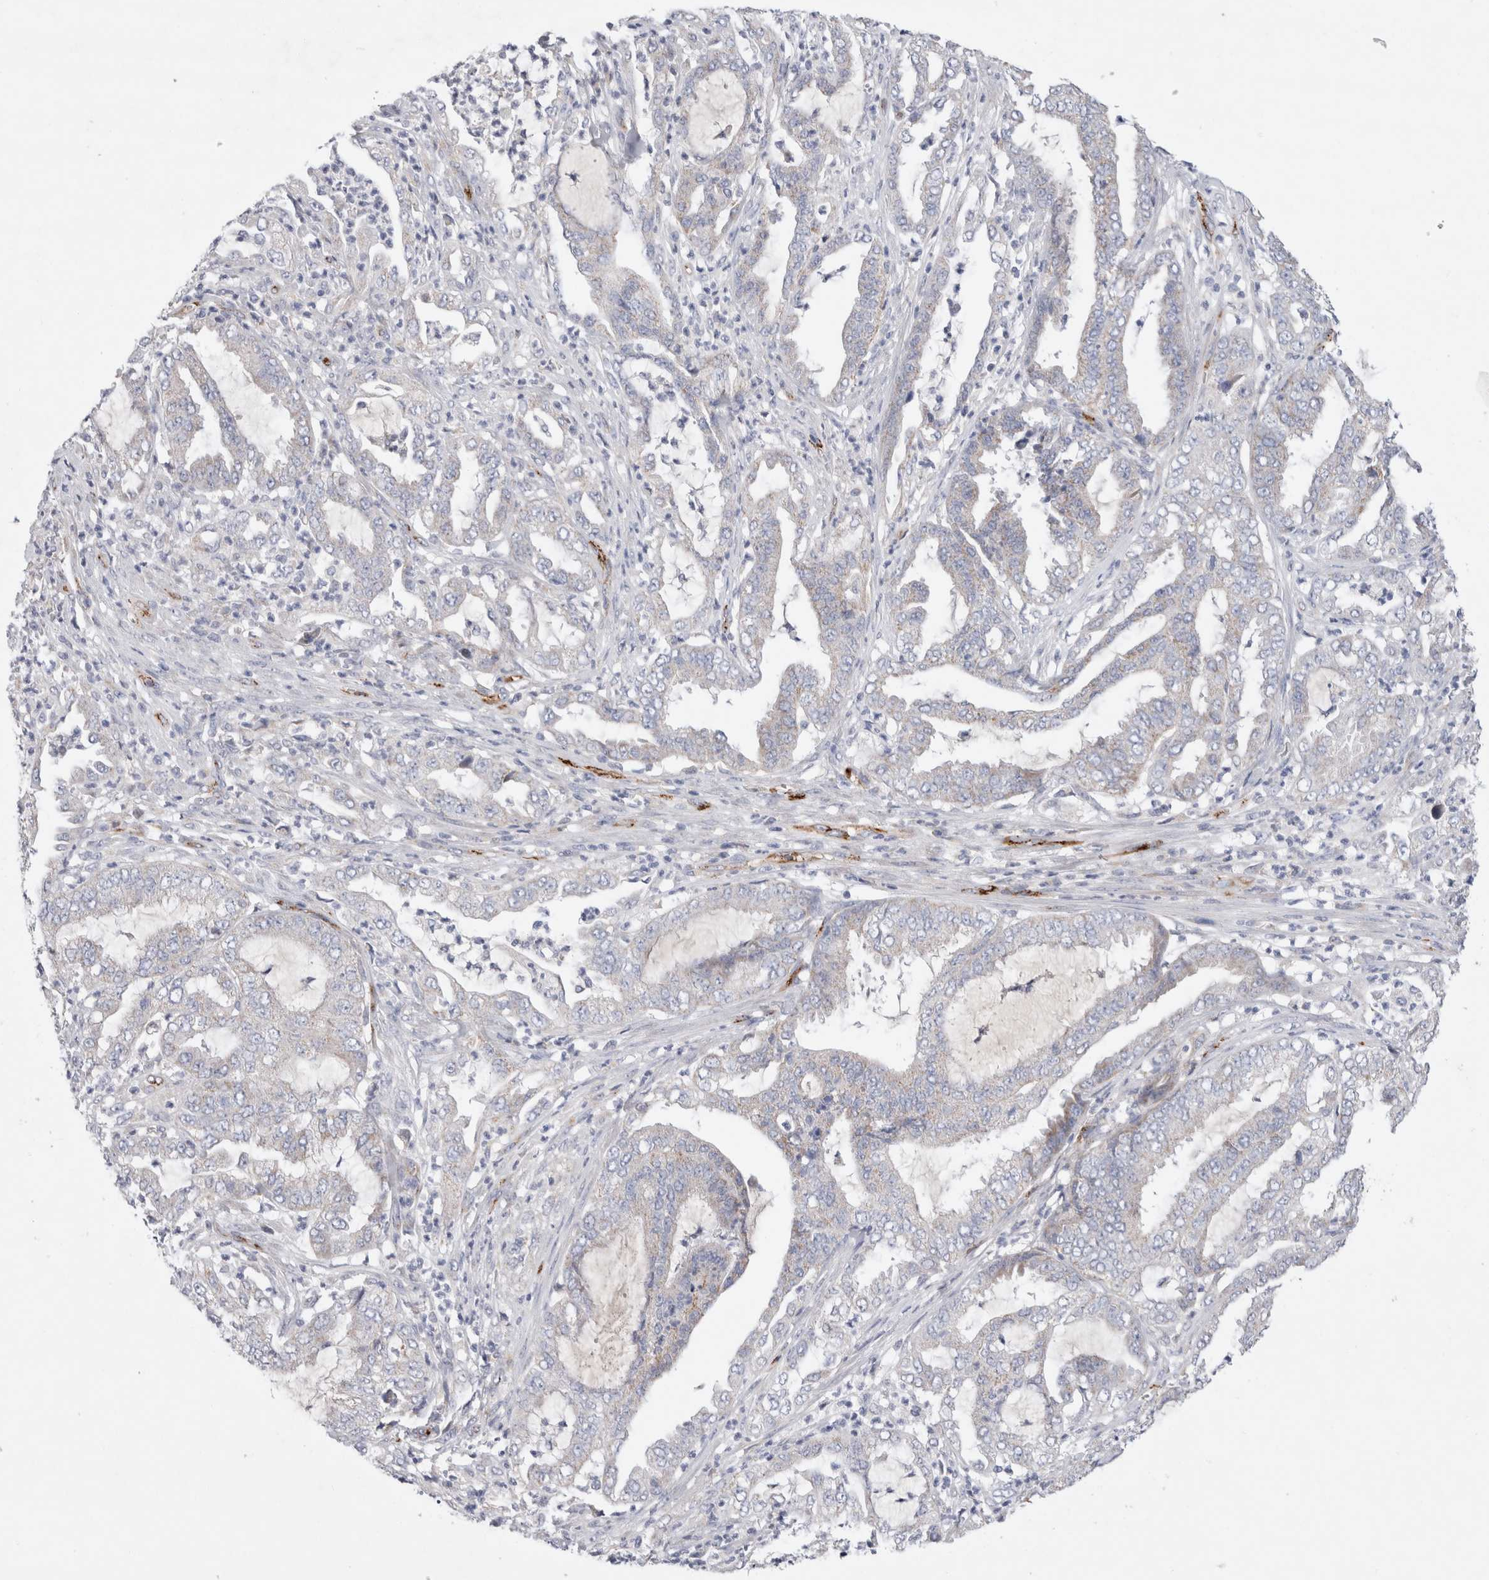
{"staining": {"intensity": "negative", "quantity": "none", "location": "none"}, "tissue": "endometrial cancer", "cell_type": "Tumor cells", "image_type": "cancer", "snomed": [{"axis": "morphology", "description": "Adenocarcinoma, NOS"}, {"axis": "topography", "description": "Endometrium"}], "caption": "A photomicrograph of endometrial adenocarcinoma stained for a protein exhibits no brown staining in tumor cells.", "gene": "IARS2", "patient": {"sex": "female", "age": 51}}